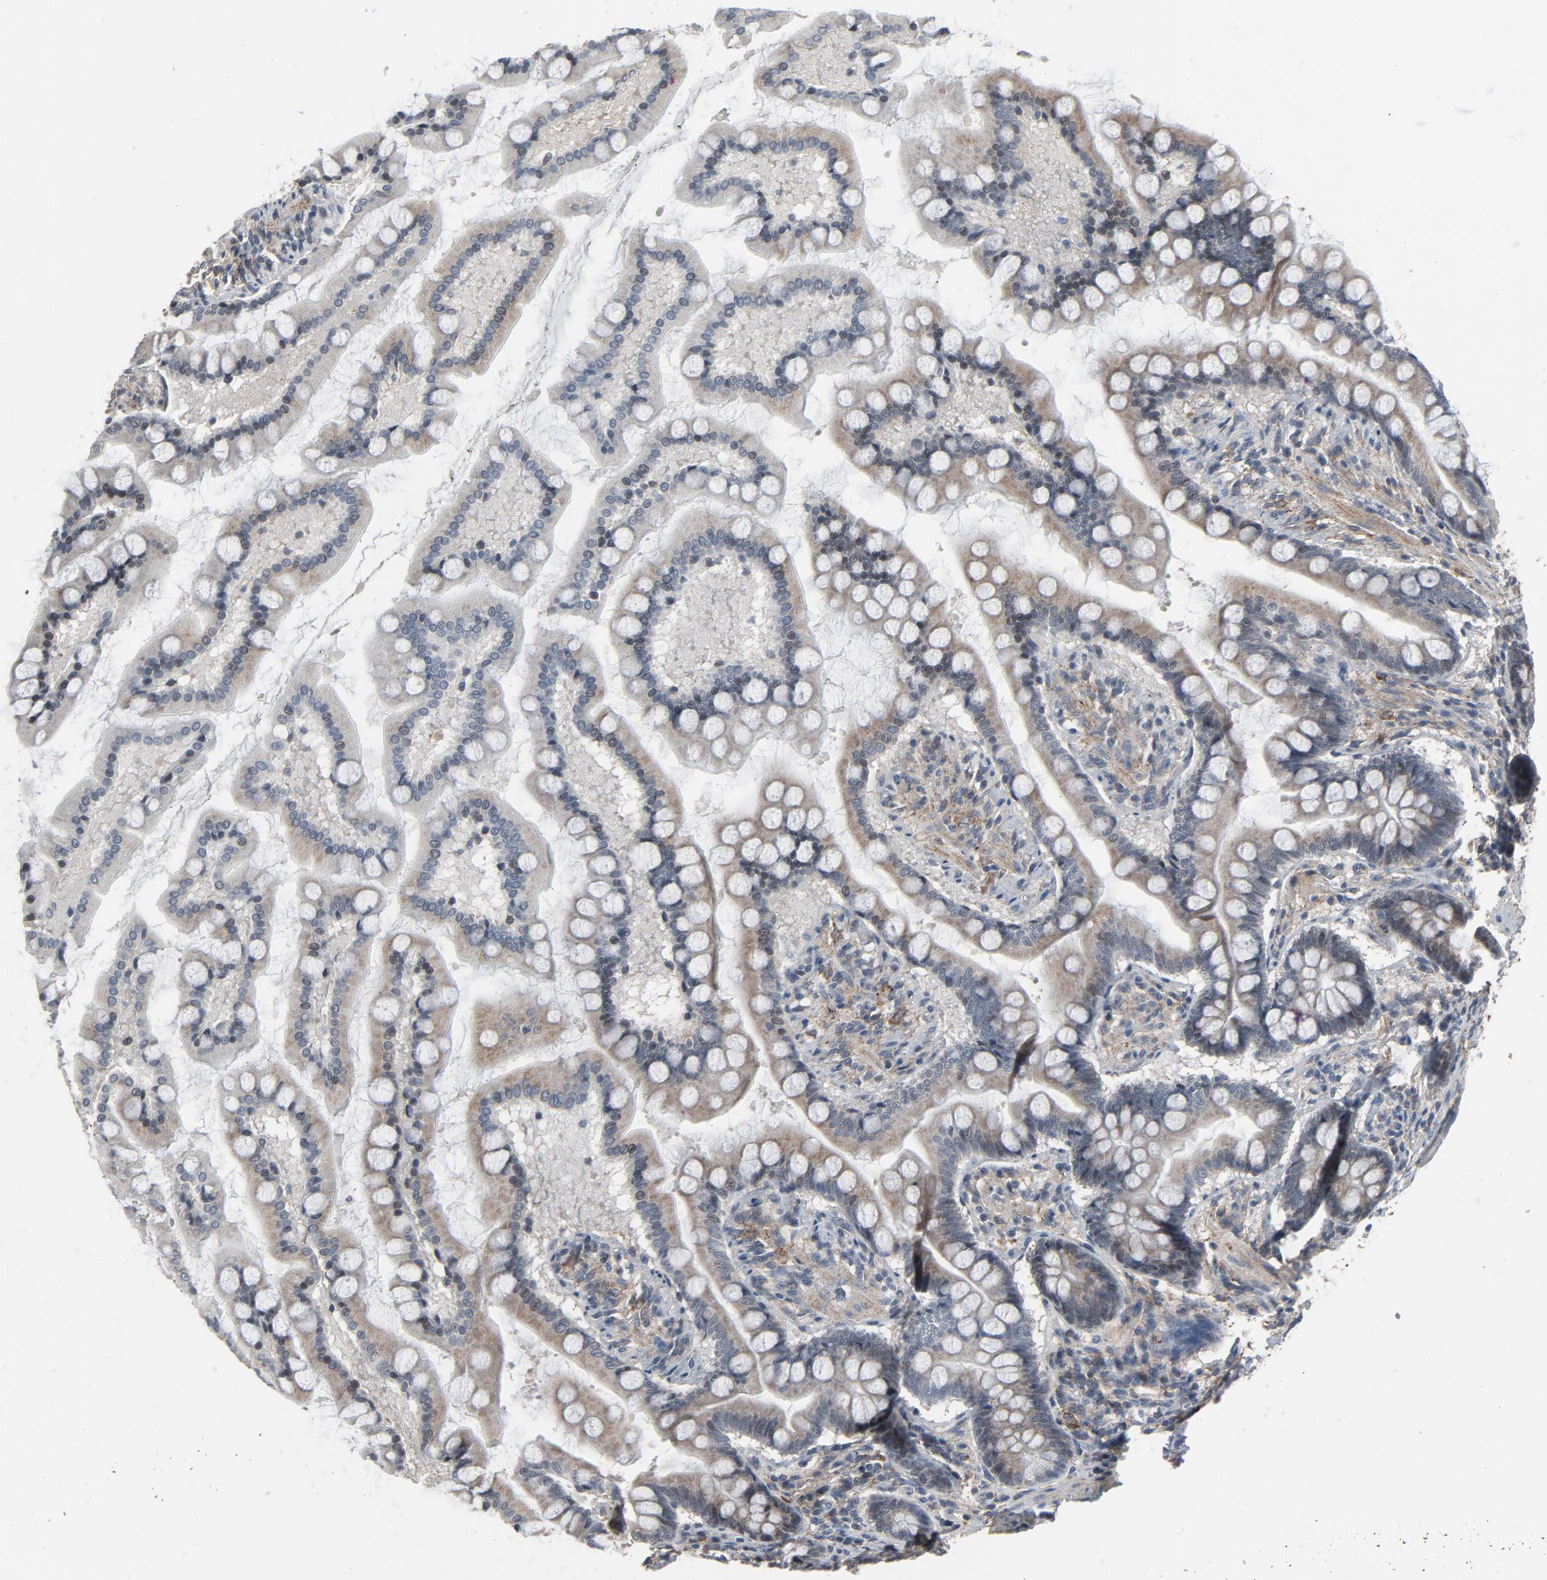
{"staining": {"intensity": "weak", "quantity": "<25%", "location": "cytoplasmic/membranous"}, "tissue": "small intestine", "cell_type": "Glandular cells", "image_type": "normal", "snomed": [{"axis": "morphology", "description": "Normal tissue, NOS"}, {"axis": "topography", "description": "Small intestine"}], "caption": "Immunohistochemistry of normal human small intestine displays no positivity in glandular cells.", "gene": "PDZD4", "patient": {"sex": "male", "age": 41}}